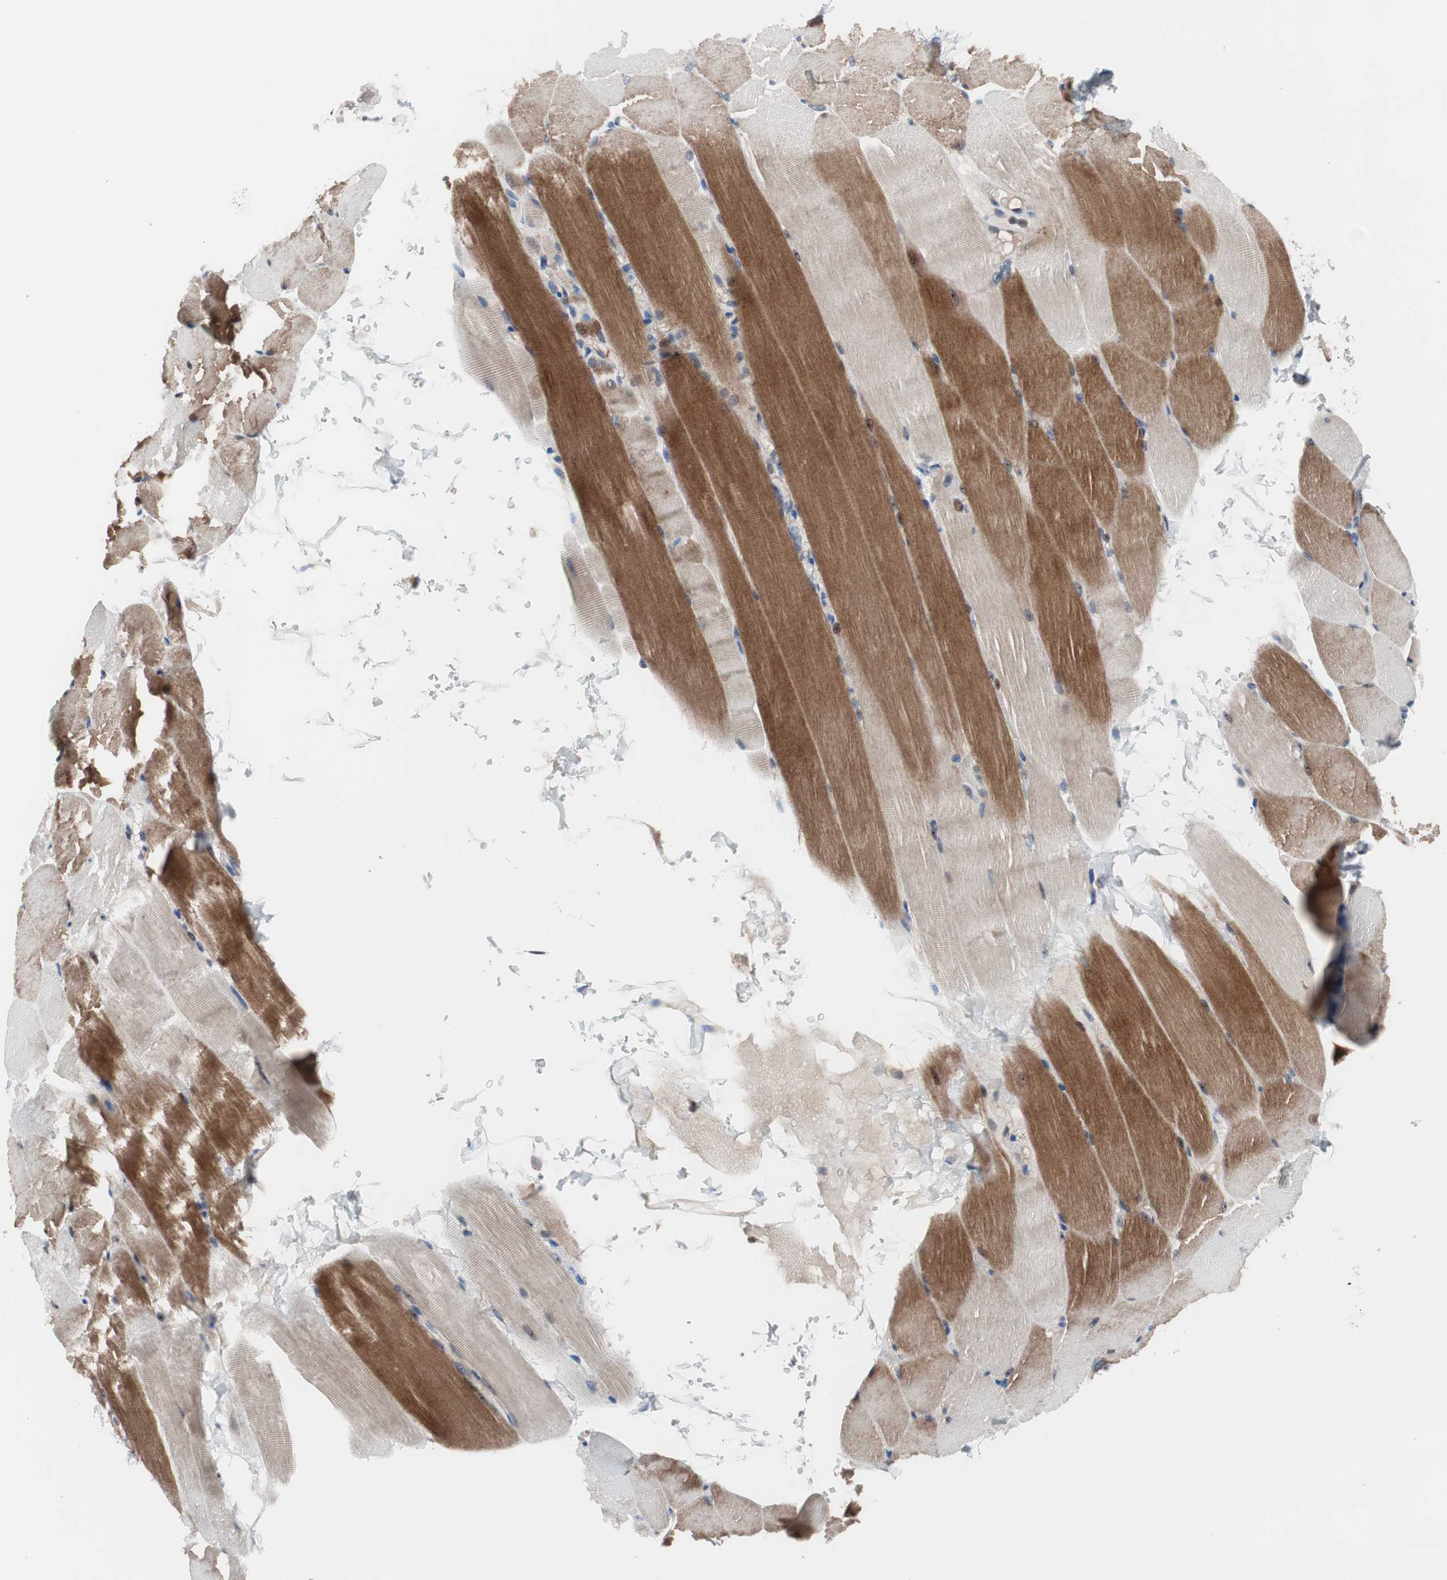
{"staining": {"intensity": "moderate", "quantity": "25%-75%", "location": "cytoplasmic/membranous"}, "tissue": "skeletal muscle", "cell_type": "Myocytes", "image_type": "normal", "snomed": [{"axis": "morphology", "description": "Normal tissue, NOS"}, {"axis": "topography", "description": "Skeletal muscle"}, {"axis": "topography", "description": "Parathyroid gland"}], "caption": "This micrograph demonstrates immunohistochemistry (IHC) staining of normal skeletal muscle, with medium moderate cytoplasmic/membranous positivity in about 25%-75% of myocytes.", "gene": "KANSL1", "patient": {"sex": "female", "age": 37}}